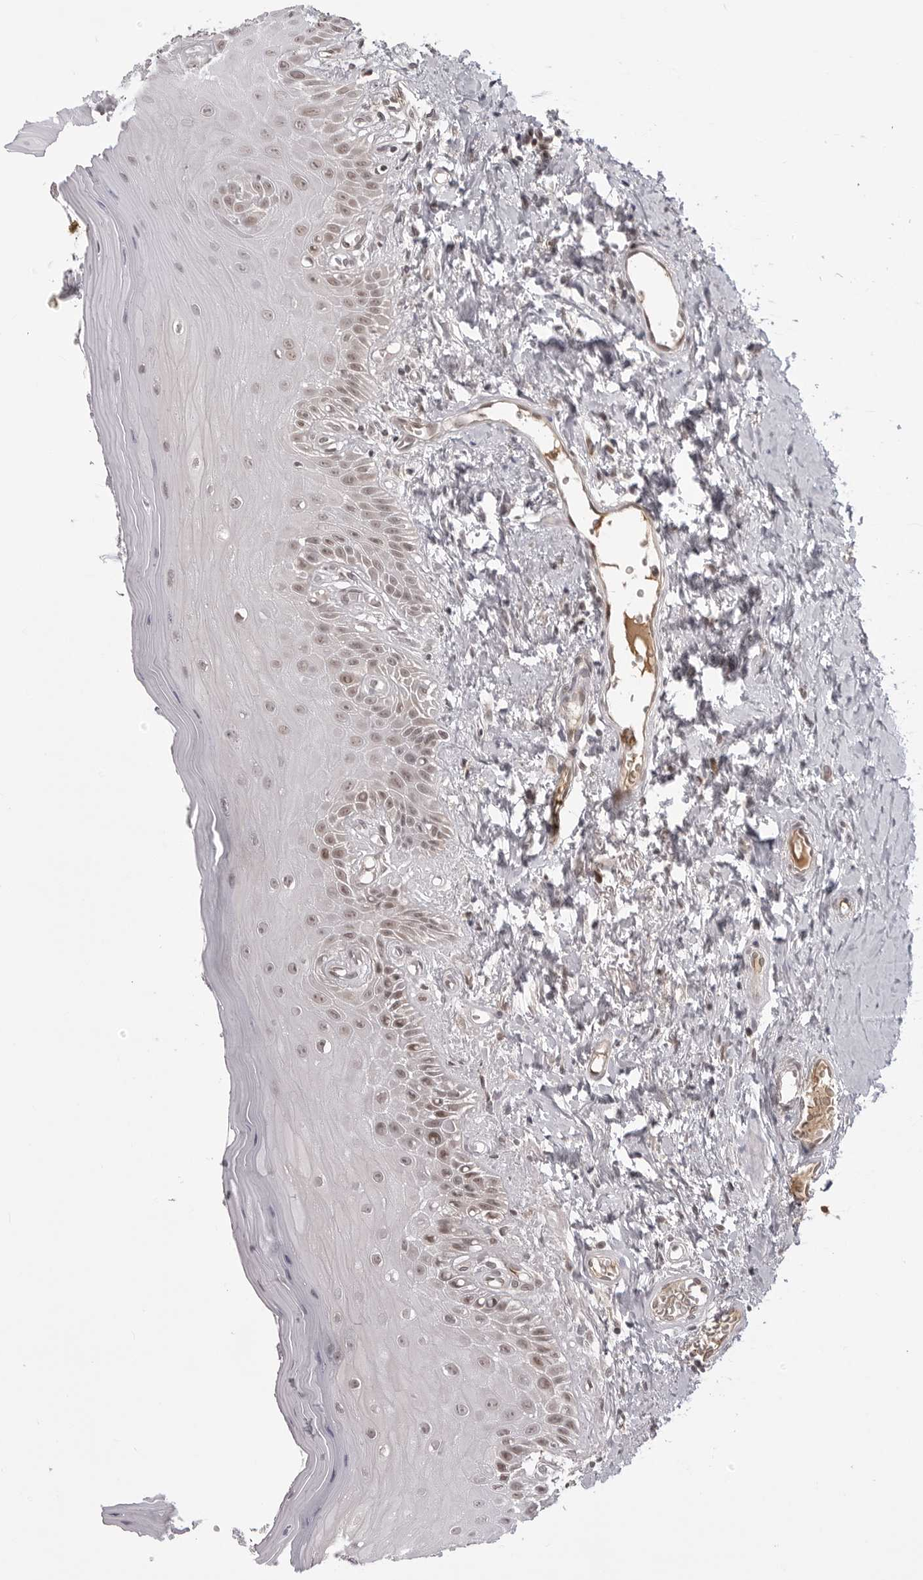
{"staining": {"intensity": "moderate", "quantity": "<25%", "location": "nuclear"}, "tissue": "oral mucosa", "cell_type": "Squamous epithelial cells", "image_type": "normal", "snomed": [{"axis": "morphology", "description": "Normal tissue, NOS"}, {"axis": "topography", "description": "Oral tissue"}], "caption": "A brown stain shows moderate nuclear staining of a protein in squamous epithelial cells of normal oral mucosa. (brown staining indicates protein expression, while blue staining denotes nuclei).", "gene": "PHF3", "patient": {"sex": "male", "age": 66}}